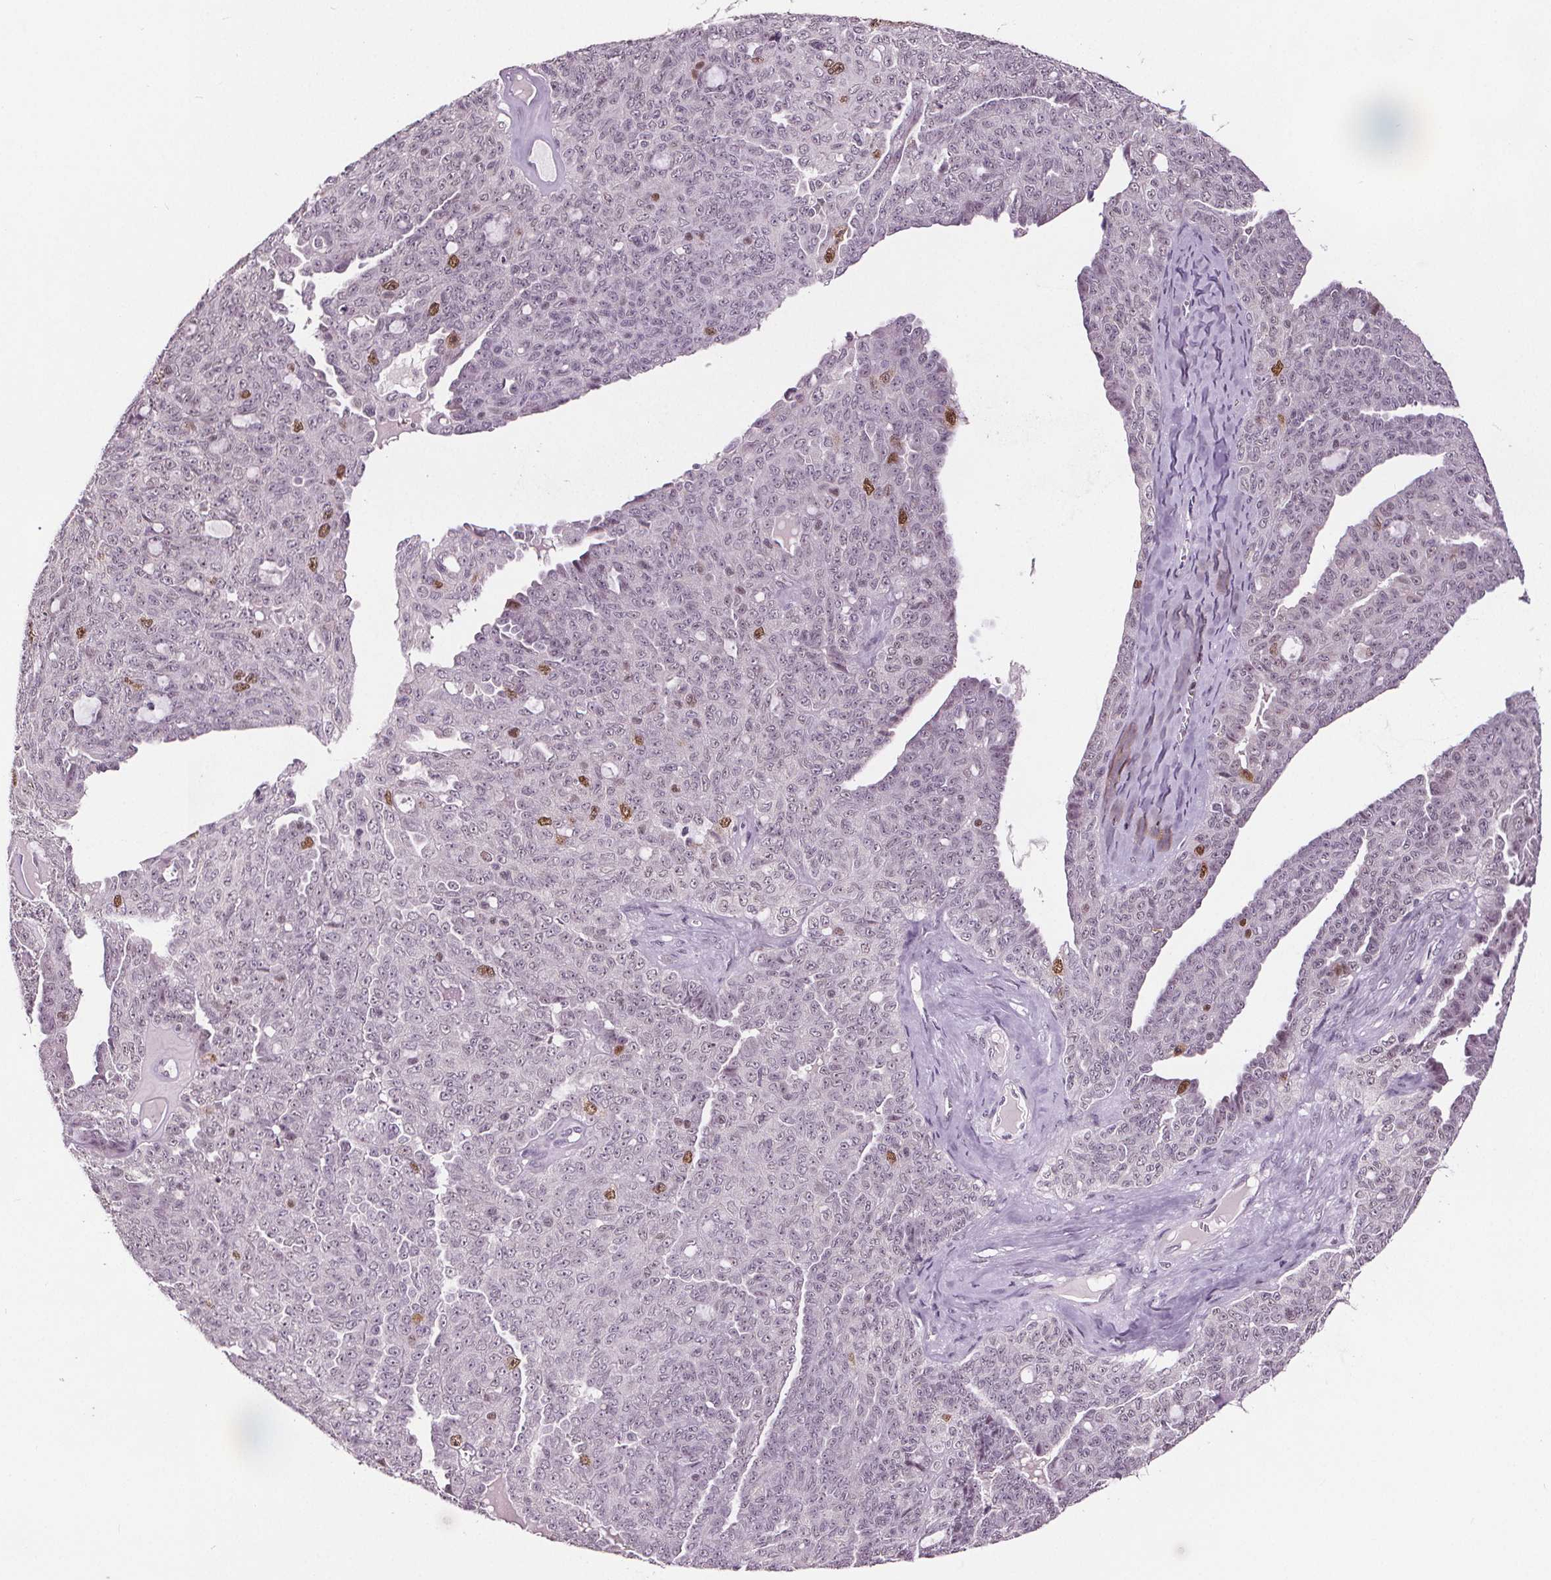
{"staining": {"intensity": "moderate", "quantity": "<25%", "location": "nuclear"}, "tissue": "ovarian cancer", "cell_type": "Tumor cells", "image_type": "cancer", "snomed": [{"axis": "morphology", "description": "Cystadenocarcinoma, serous, NOS"}, {"axis": "topography", "description": "Ovary"}], "caption": "This micrograph reveals immunohistochemistry staining of serous cystadenocarcinoma (ovarian), with low moderate nuclear expression in about <25% of tumor cells.", "gene": "CENPF", "patient": {"sex": "female", "age": 71}}